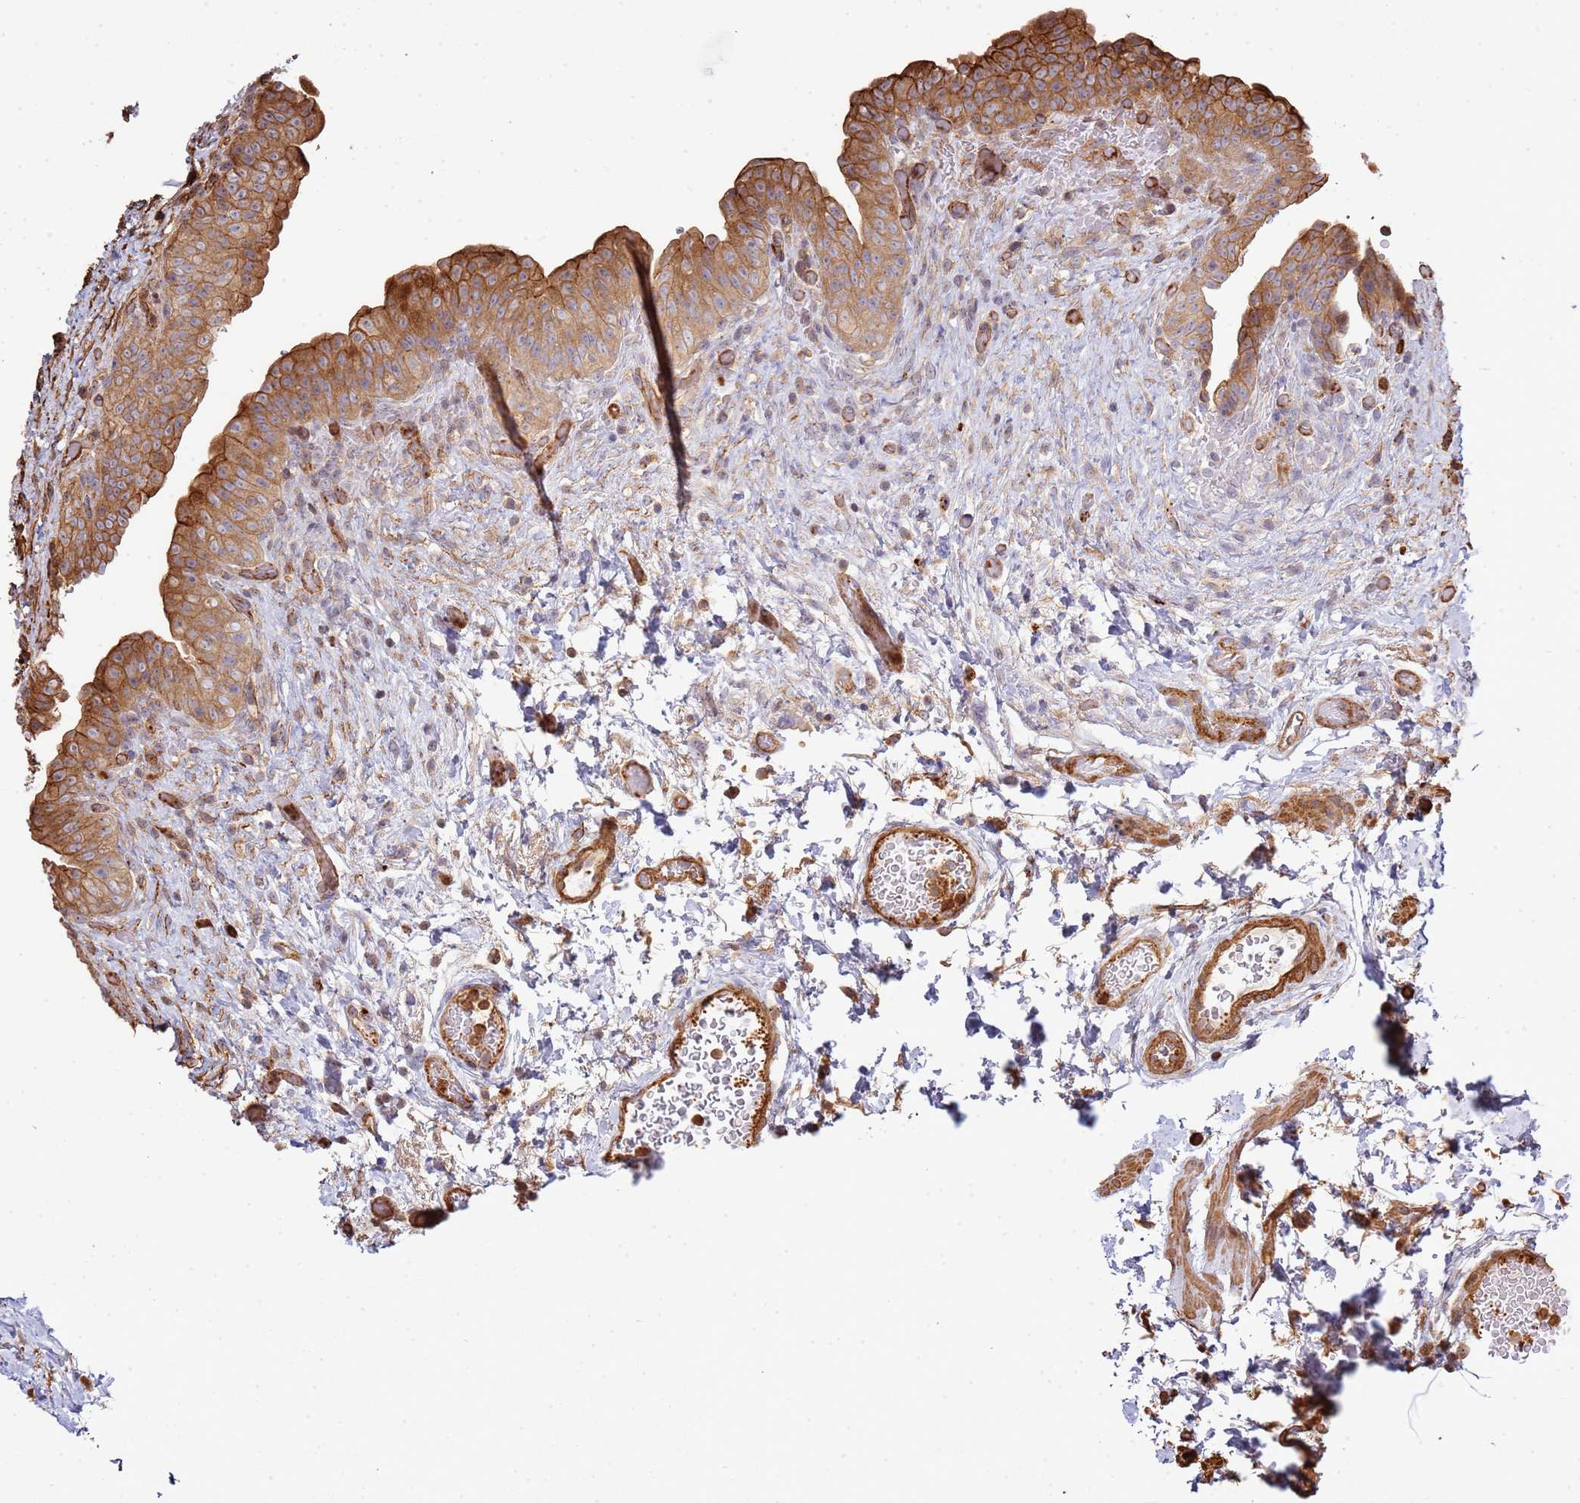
{"staining": {"intensity": "strong", "quantity": ">75%", "location": "cytoplasmic/membranous"}, "tissue": "urinary bladder", "cell_type": "Urothelial cells", "image_type": "normal", "snomed": [{"axis": "morphology", "description": "Normal tissue, NOS"}, {"axis": "topography", "description": "Urinary bladder"}], "caption": "IHC image of benign urinary bladder stained for a protein (brown), which displays high levels of strong cytoplasmic/membranous expression in approximately >75% of urothelial cells.", "gene": "NDUFAF4", "patient": {"sex": "male", "age": 69}}